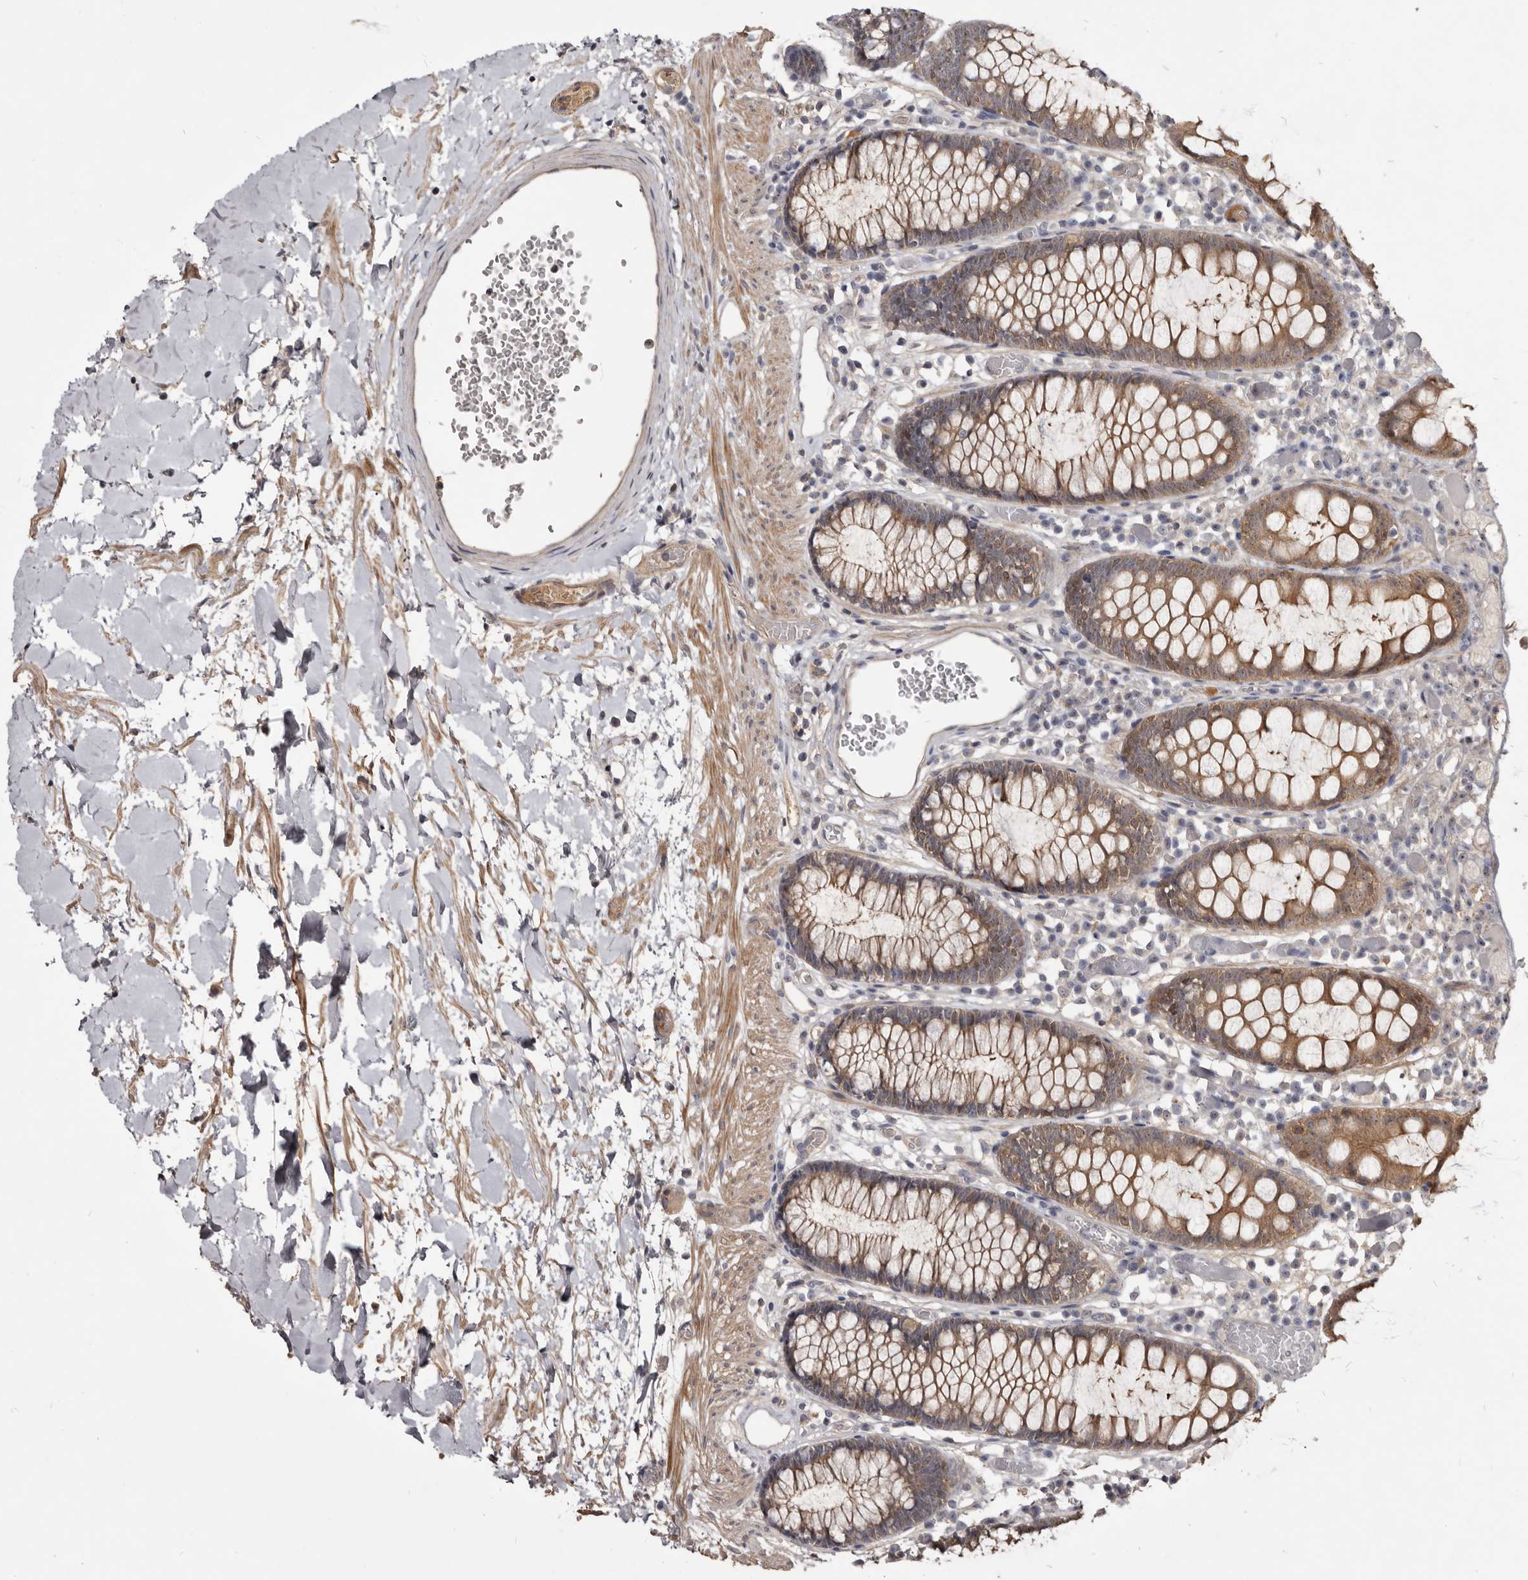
{"staining": {"intensity": "moderate", "quantity": ">75%", "location": "cytoplasmic/membranous"}, "tissue": "colon", "cell_type": "Endothelial cells", "image_type": "normal", "snomed": [{"axis": "morphology", "description": "Normal tissue, NOS"}, {"axis": "topography", "description": "Colon"}], "caption": "IHC (DAB (3,3'-diaminobenzidine)) staining of normal human colon displays moderate cytoplasmic/membranous protein staining in approximately >75% of endothelial cells. Using DAB (3,3'-diaminobenzidine) (brown) and hematoxylin (blue) stains, captured at high magnification using brightfield microscopy.", "gene": "TTC39A", "patient": {"sex": "male", "age": 14}}